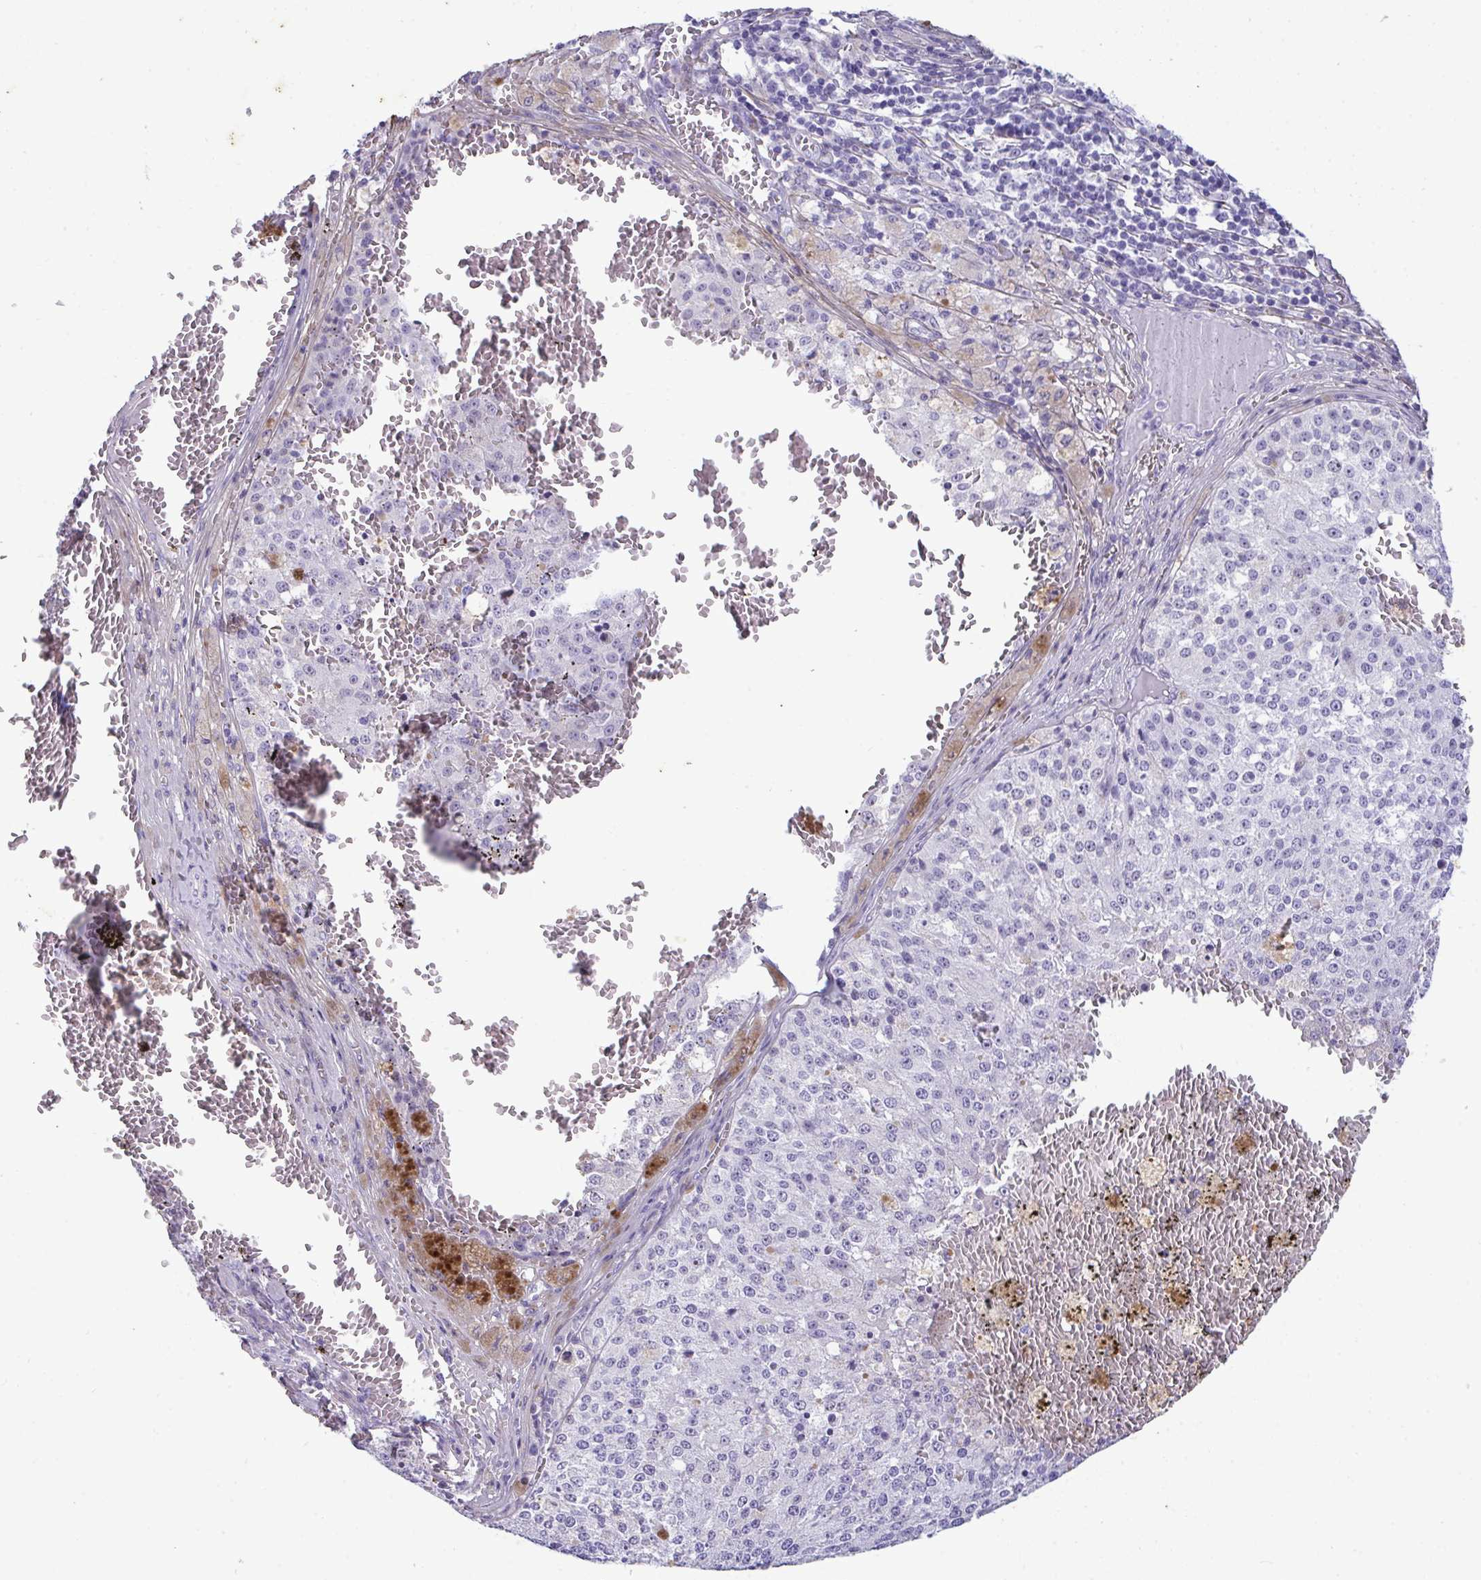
{"staining": {"intensity": "negative", "quantity": "none", "location": "none"}, "tissue": "melanoma", "cell_type": "Tumor cells", "image_type": "cancer", "snomed": [{"axis": "morphology", "description": "Malignant melanoma, Metastatic site"}, {"axis": "topography", "description": "Lymph node"}], "caption": "Image shows no significant protein positivity in tumor cells of malignant melanoma (metastatic site). (DAB (3,3'-diaminobenzidine) immunohistochemistry (IHC), high magnification).", "gene": "LHFPL6", "patient": {"sex": "female", "age": 64}}